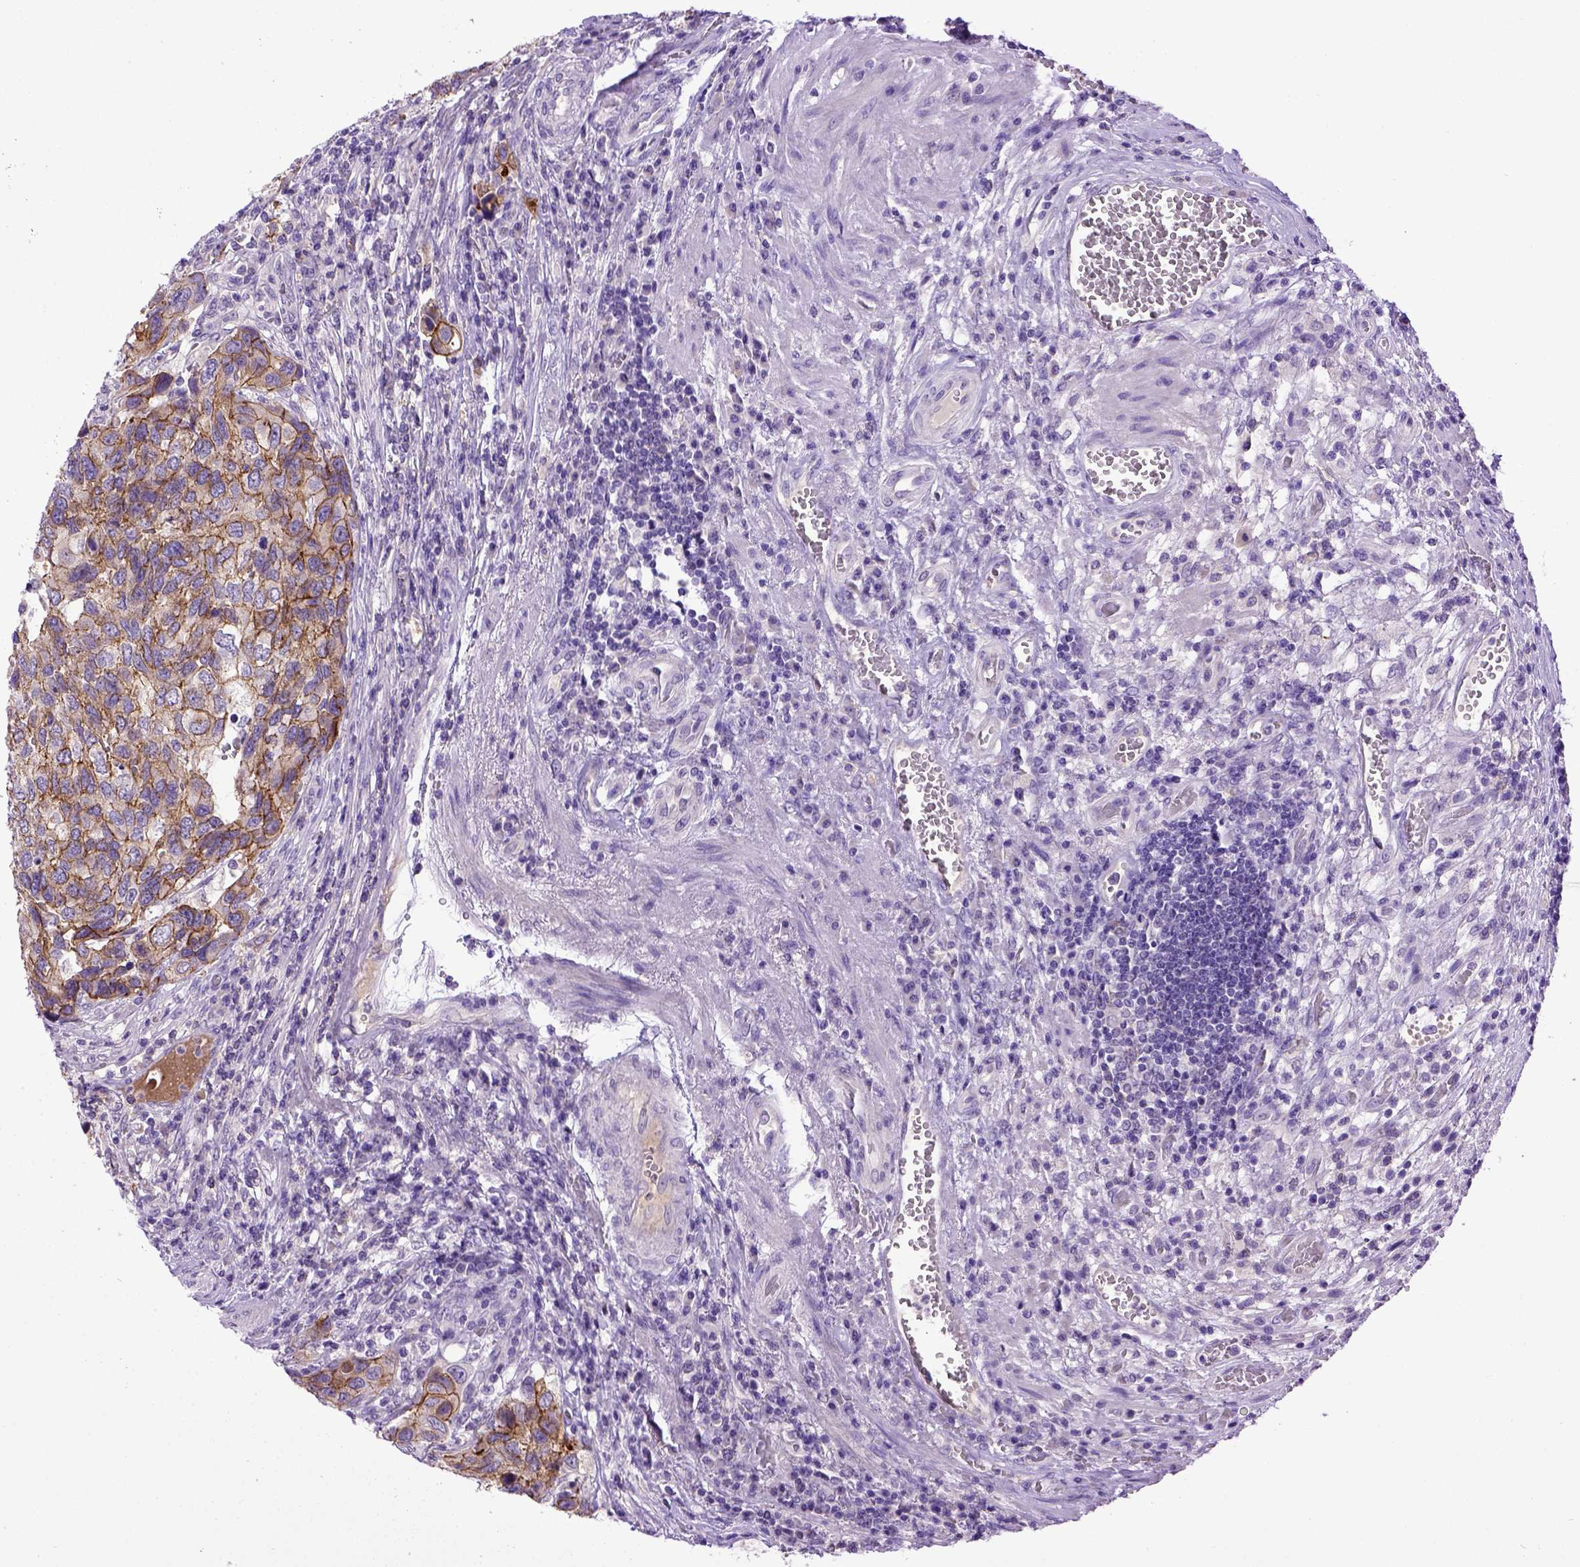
{"staining": {"intensity": "moderate", "quantity": ">75%", "location": "cytoplasmic/membranous"}, "tissue": "urothelial cancer", "cell_type": "Tumor cells", "image_type": "cancer", "snomed": [{"axis": "morphology", "description": "Urothelial carcinoma, High grade"}, {"axis": "topography", "description": "Urinary bladder"}], "caption": "Protein staining exhibits moderate cytoplasmic/membranous positivity in approximately >75% of tumor cells in high-grade urothelial carcinoma. (DAB (3,3'-diaminobenzidine) IHC, brown staining for protein, blue staining for nuclei).", "gene": "CDH1", "patient": {"sex": "male", "age": 60}}